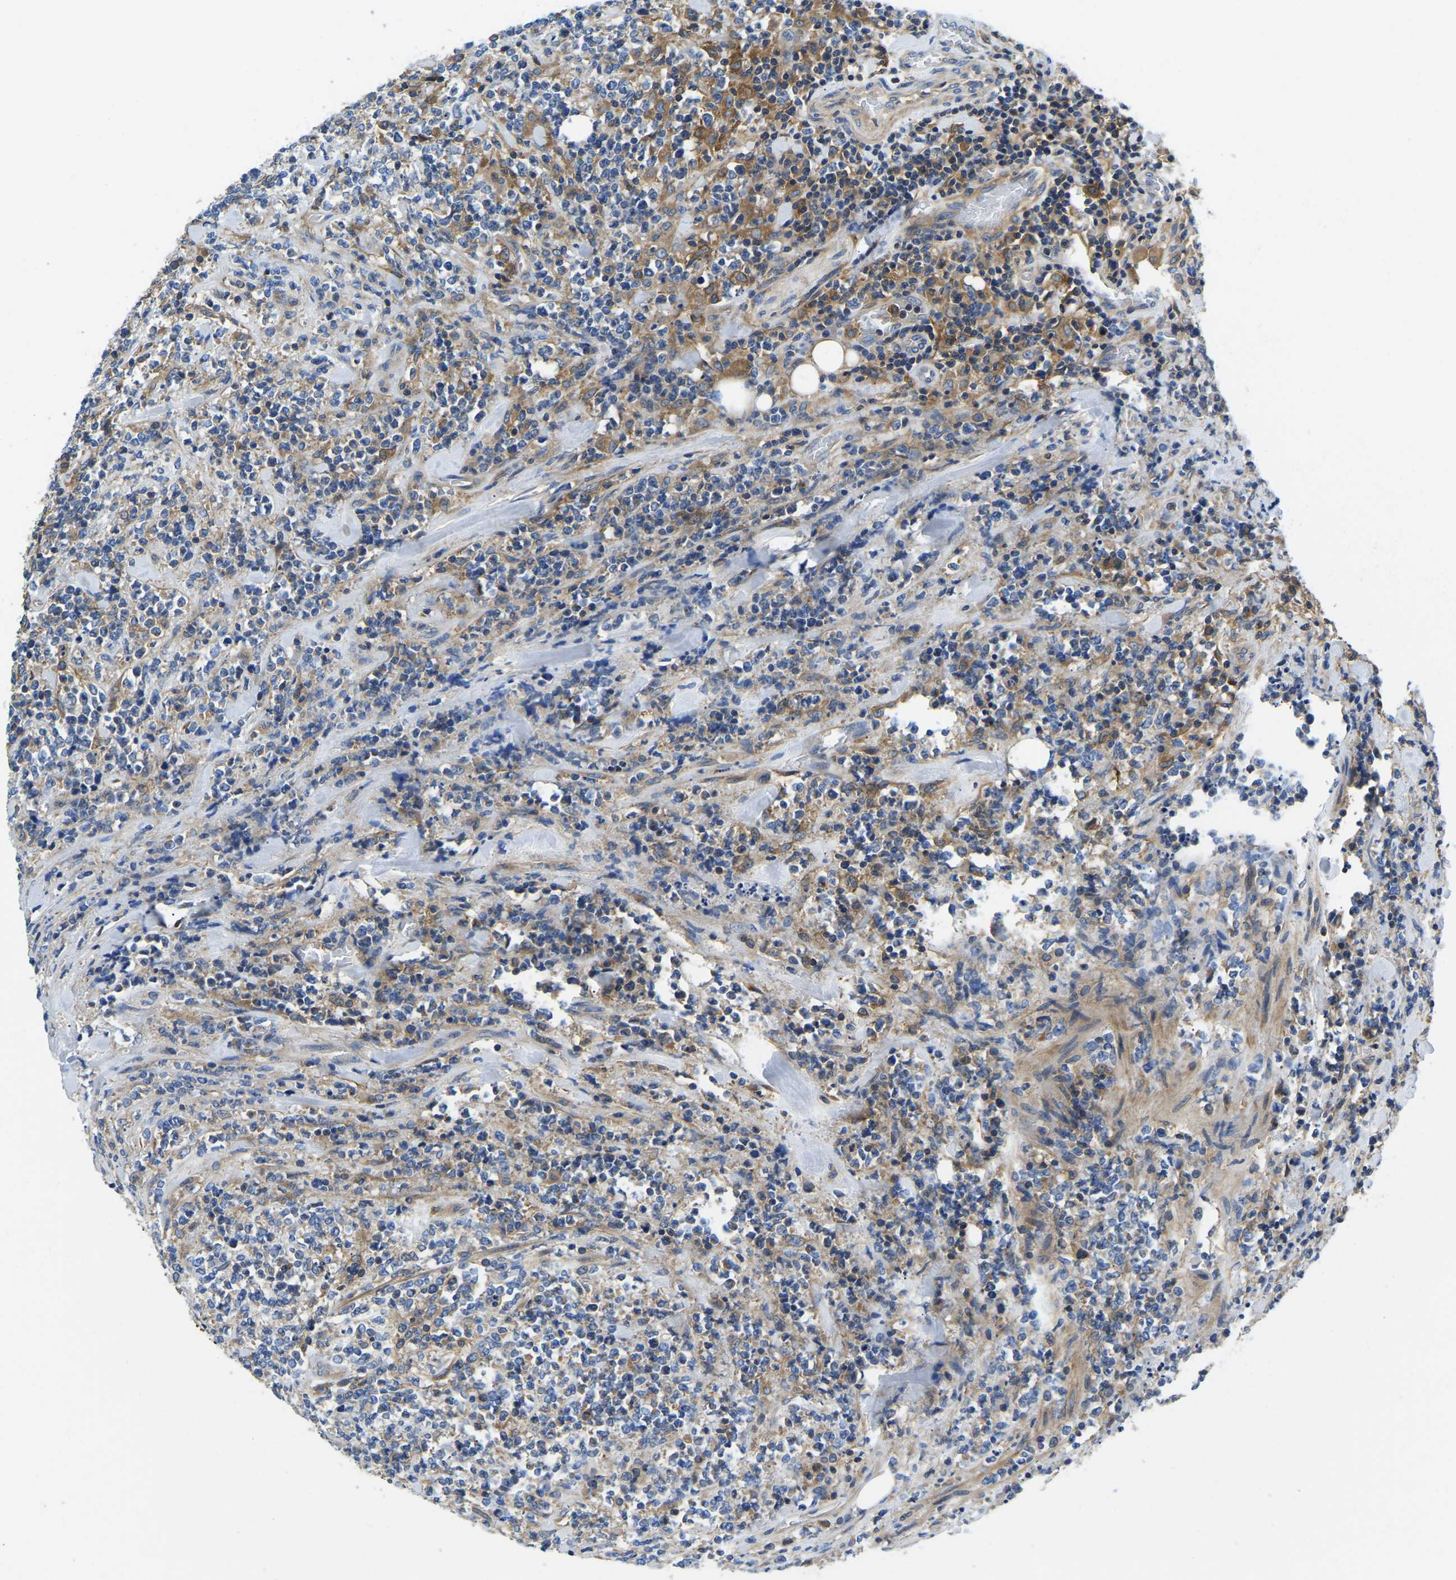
{"staining": {"intensity": "moderate", "quantity": "<25%", "location": "cytoplasmic/membranous"}, "tissue": "lymphoma", "cell_type": "Tumor cells", "image_type": "cancer", "snomed": [{"axis": "morphology", "description": "Malignant lymphoma, non-Hodgkin's type, High grade"}, {"axis": "topography", "description": "Soft tissue"}], "caption": "Approximately <25% of tumor cells in high-grade malignant lymphoma, non-Hodgkin's type demonstrate moderate cytoplasmic/membranous protein staining as visualized by brown immunohistochemical staining.", "gene": "STAT2", "patient": {"sex": "male", "age": 18}}